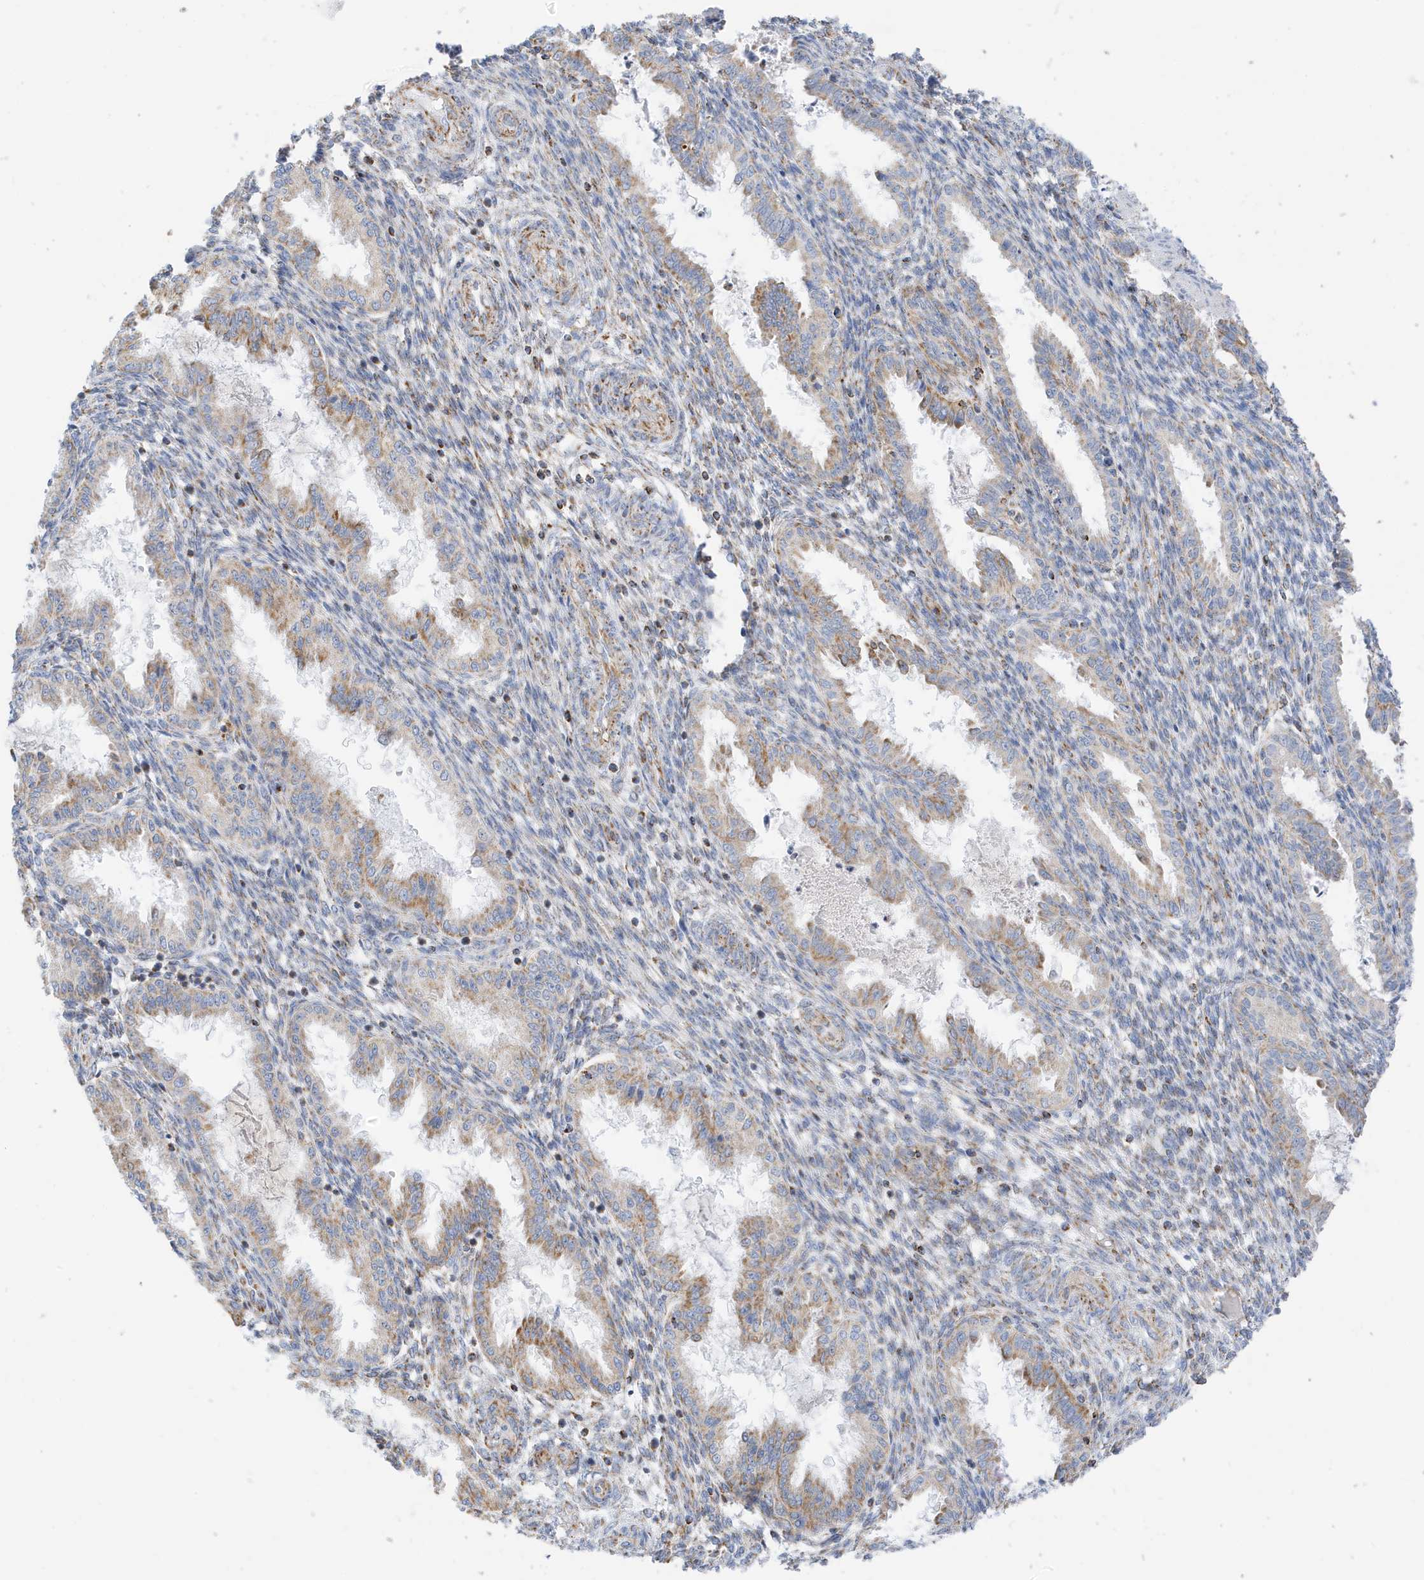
{"staining": {"intensity": "weak", "quantity": "25%-75%", "location": "cytoplasmic/membranous"}, "tissue": "endometrium", "cell_type": "Cells in endometrial stroma", "image_type": "normal", "snomed": [{"axis": "morphology", "description": "Normal tissue, NOS"}, {"axis": "topography", "description": "Endometrium"}], "caption": "Endometrium stained with immunohistochemistry (IHC) reveals weak cytoplasmic/membranous expression in about 25%-75% of cells in endometrial stroma. The protein is stained brown, and the nuclei are stained in blue (DAB (3,3'-diaminobenzidine) IHC with brightfield microscopy, high magnification).", "gene": "CAPN13", "patient": {"sex": "female", "age": 33}}